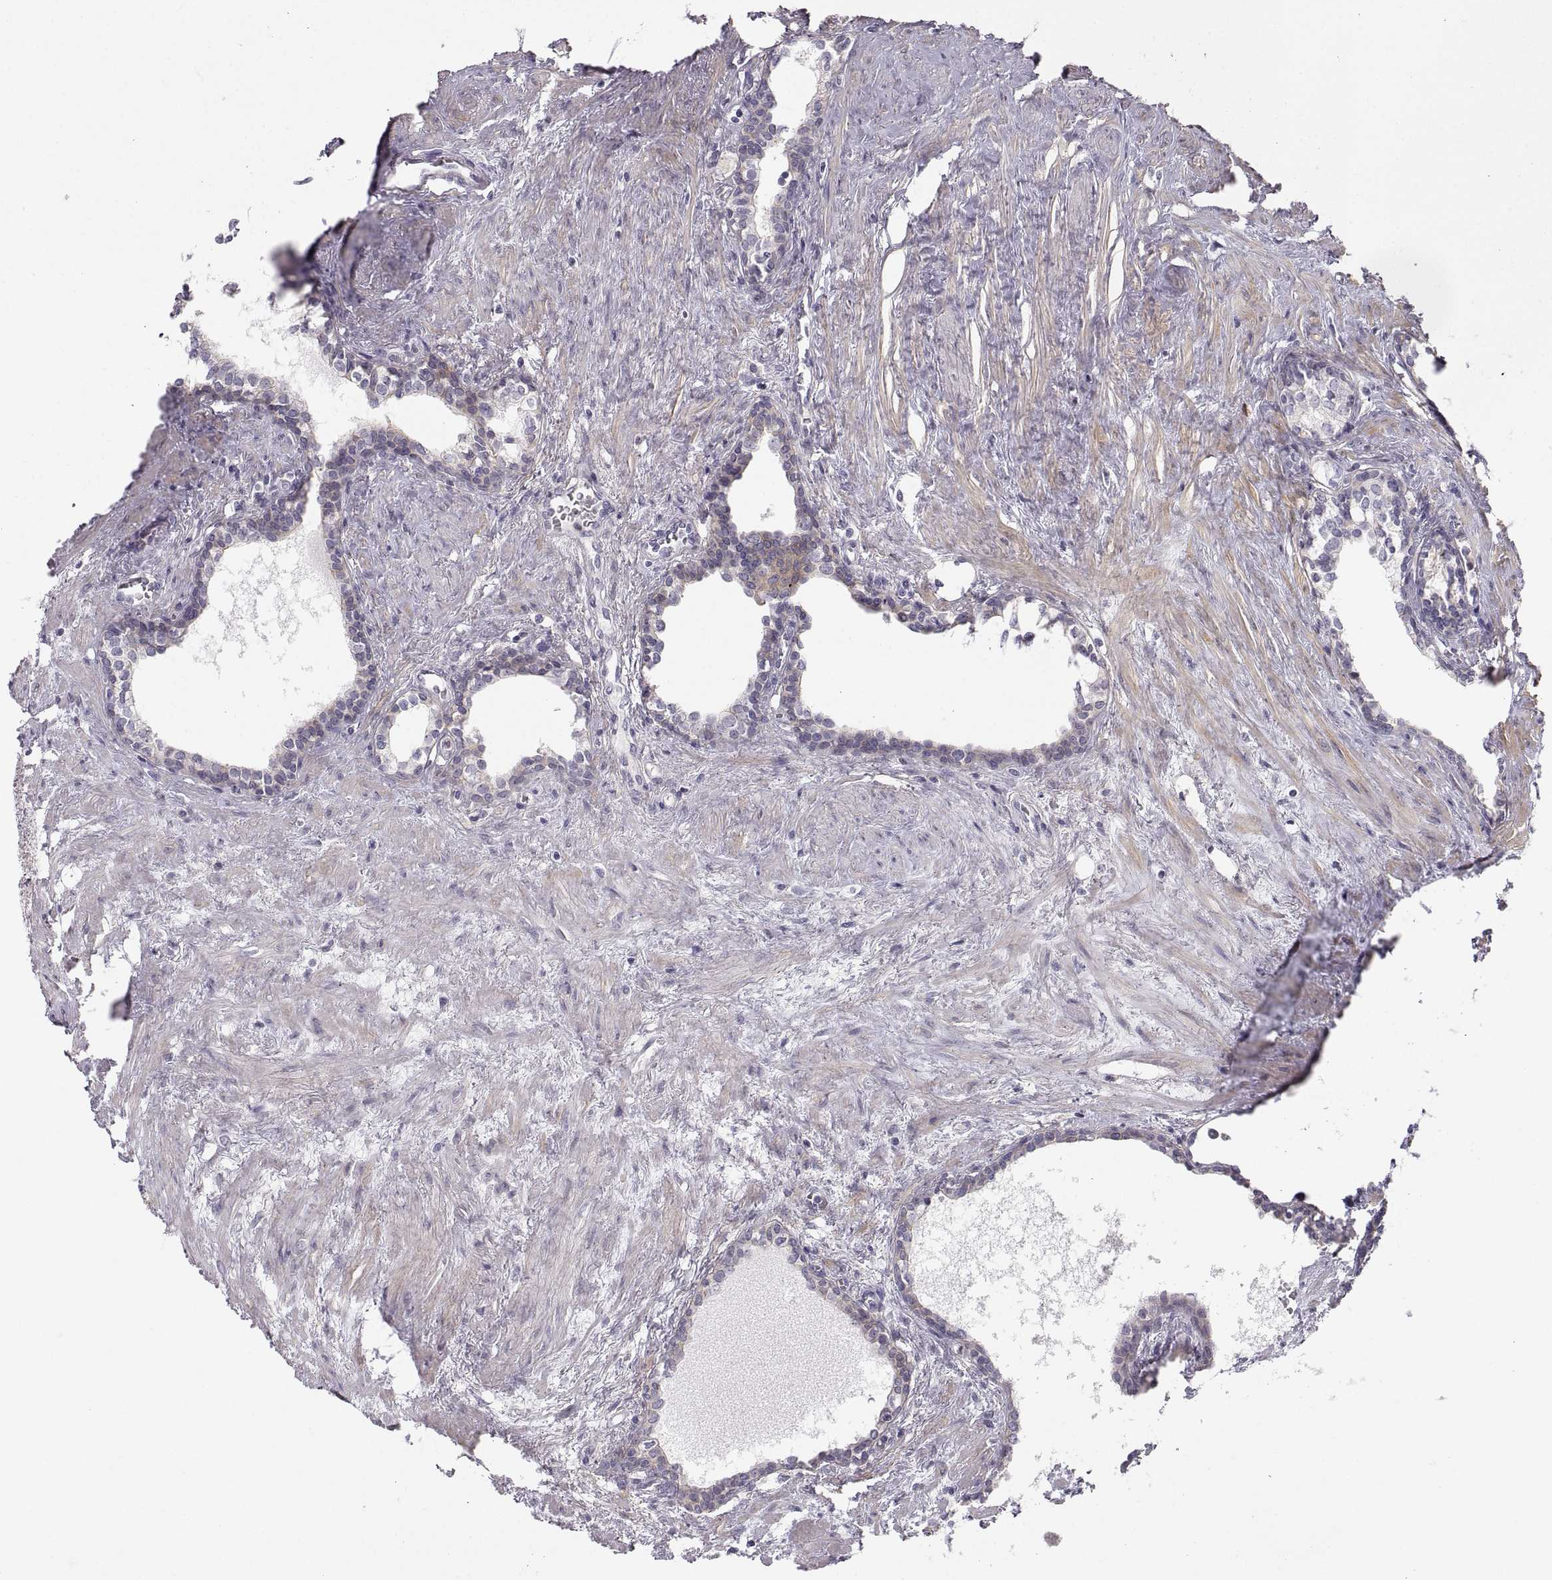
{"staining": {"intensity": "negative", "quantity": "none", "location": "none"}, "tissue": "prostate cancer", "cell_type": "Tumor cells", "image_type": "cancer", "snomed": [{"axis": "morphology", "description": "Adenocarcinoma, NOS"}, {"axis": "morphology", "description": "Adenocarcinoma, High grade"}, {"axis": "topography", "description": "Prostate"}], "caption": "The histopathology image exhibits no significant expression in tumor cells of prostate cancer.", "gene": "ZNF185", "patient": {"sex": "male", "age": 61}}